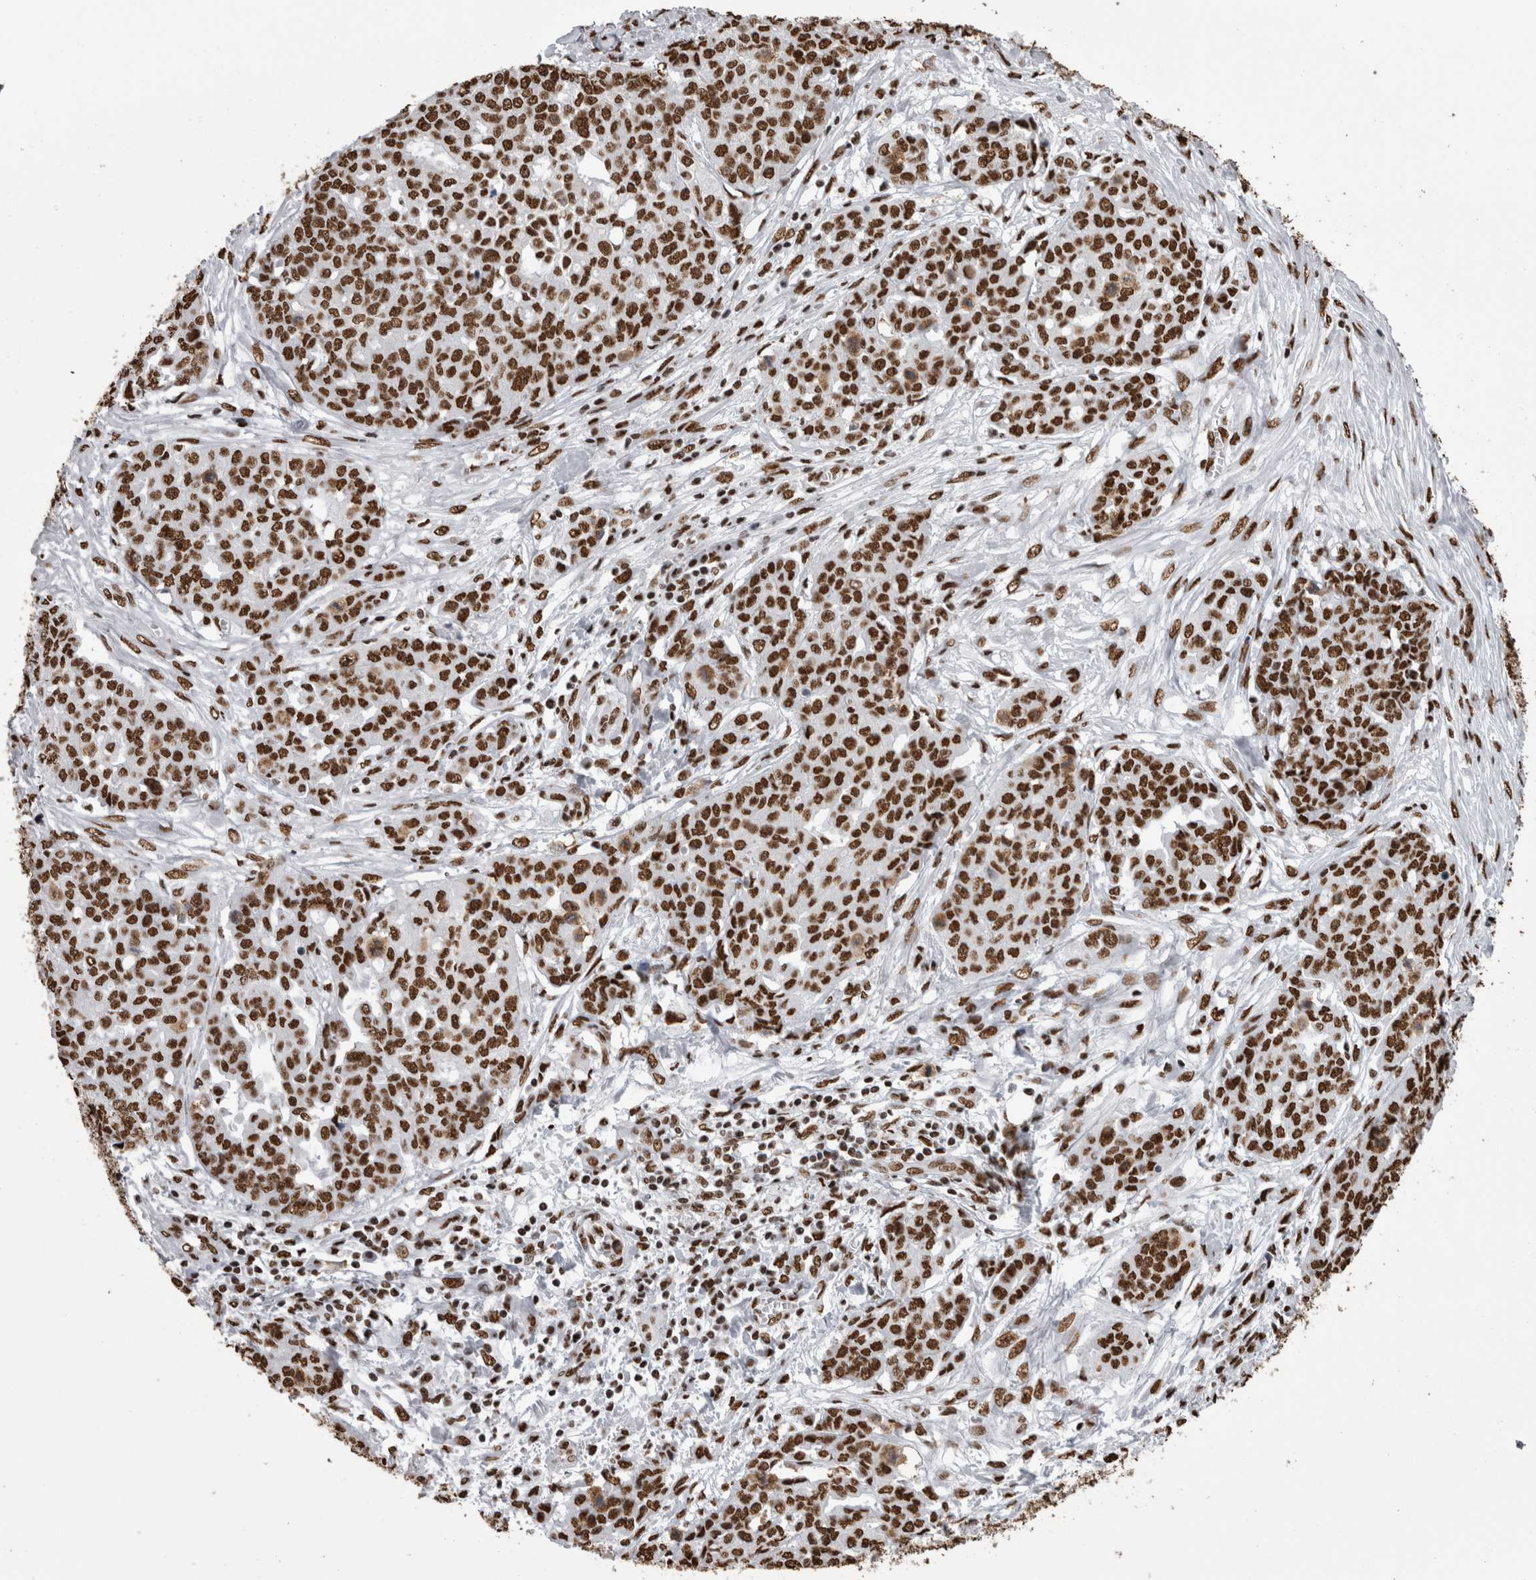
{"staining": {"intensity": "strong", "quantity": ">75%", "location": "nuclear"}, "tissue": "ovarian cancer", "cell_type": "Tumor cells", "image_type": "cancer", "snomed": [{"axis": "morphology", "description": "Cystadenocarcinoma, serous, NOS"}, {"axis": "topography", "description": "Soft tissue"}, {"axis": "topography", "description": "Ovary"}], "caption": "Protein positivity by IHC displays strong nuclear expression in about >75% of tumor cells in ovarian serous cystadenocarcinoma. The protein of interest is shown in brown color, while the nuclei are stained blue.", "gene": "HNRNPM", "patient": {"sex": "female", "age": 57}}